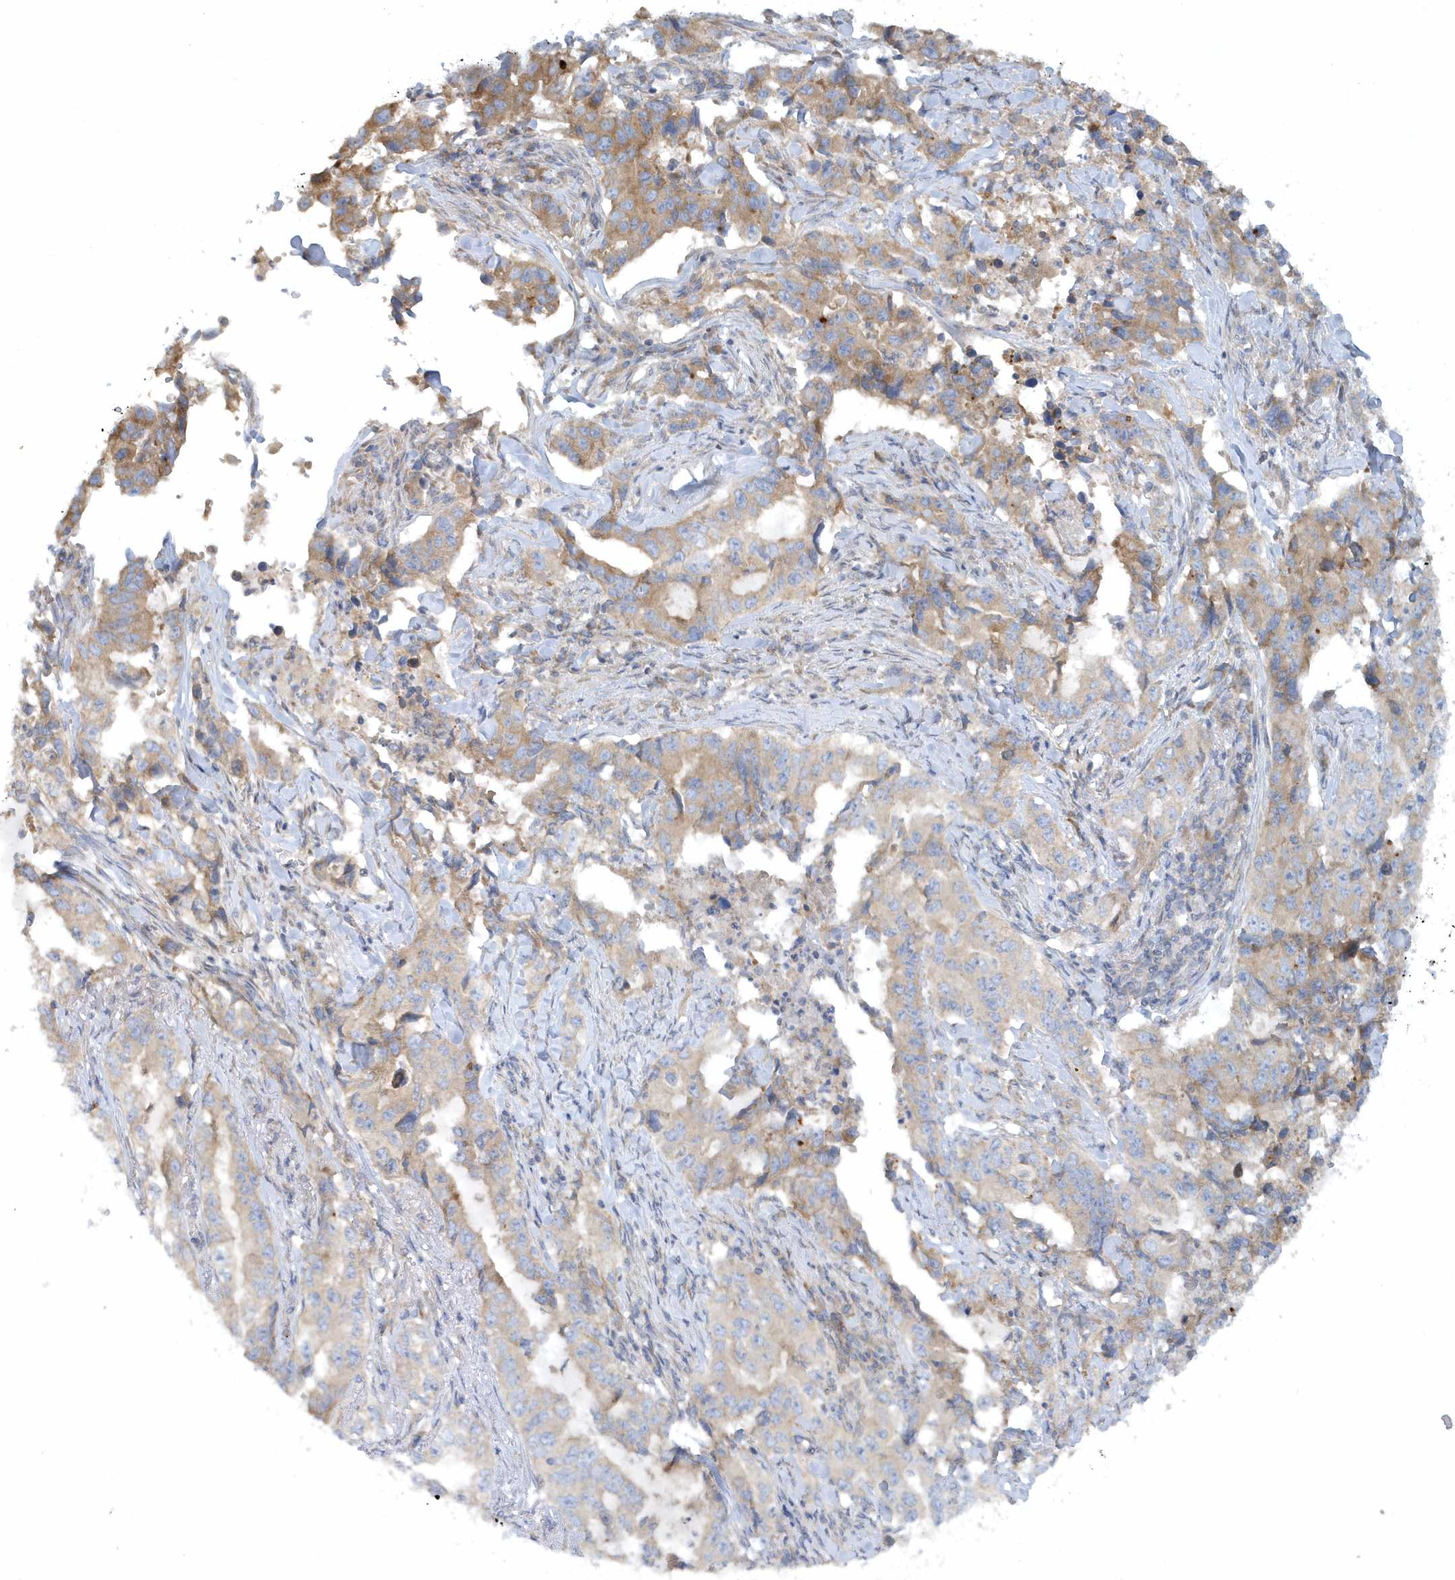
{"staining": {"intensity": "moderate", "quantity": "<25%", "location": "cytoplasmic/membranous"}, "tissue": "lung cancer", "cell_type": "Tumor cells", "image_type": "cancer", "snomed": [{"axis": "morphology", "description": "Adenocarcinoma, NOS"}, {"axis": "topography", "description": "Lung"}], "caption": "DAB (3,3'-diaminobenzidine) immunohistochemical staining of adenocarcinoma (lung) reveals moderate cytoplasmic/membranous protein expression in about <25% of tumor cells.", "gene": "CNOT10", "patient": {"sex": "female", "age": 51}}